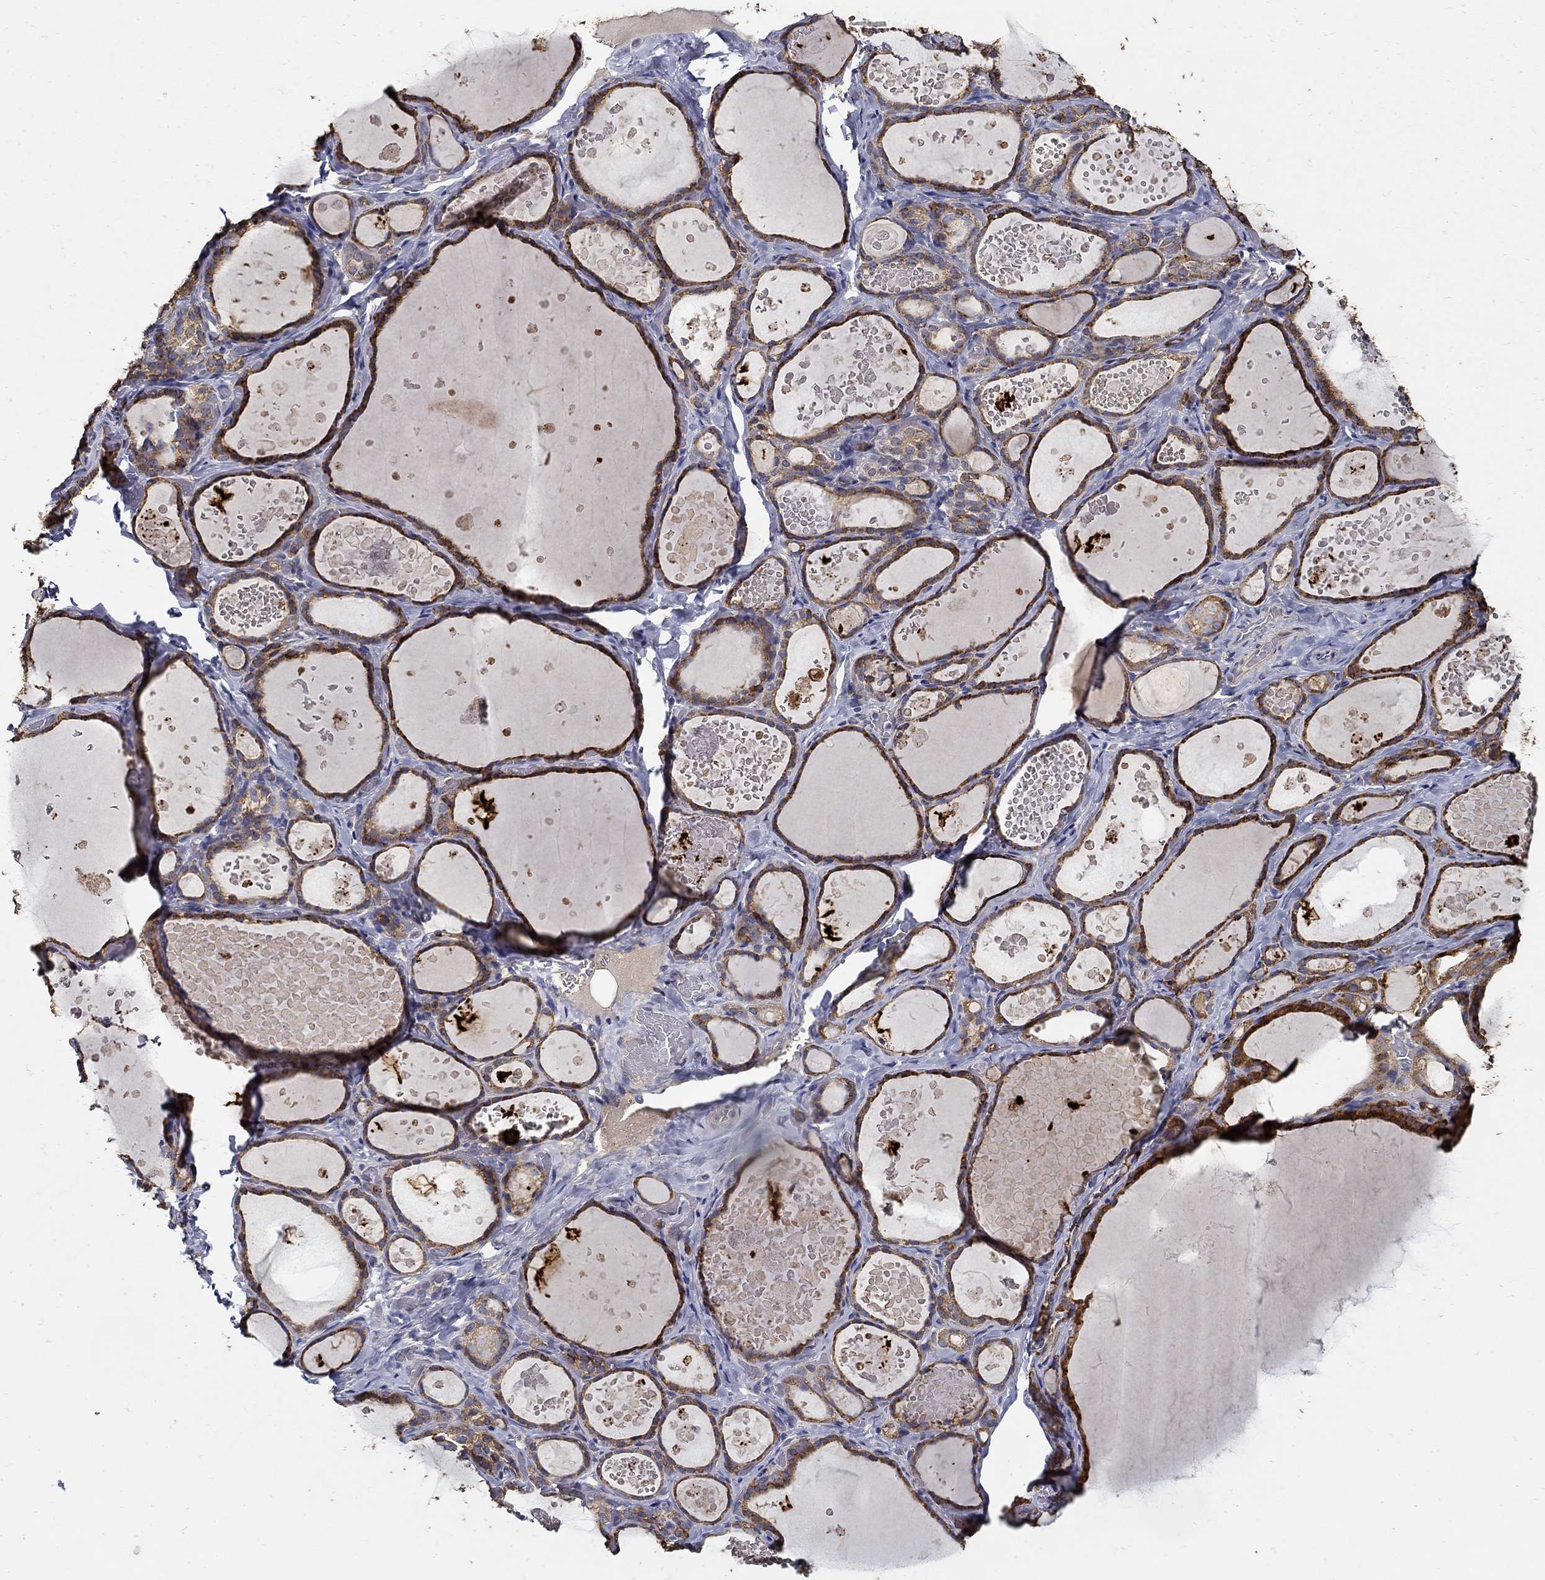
{"staining": {"intensity": "strong", "quantity": ">75%", "location": "cytoplasmic/membranous"}, "tissue": "thyroid gland", "cell_type": "Glandular cells", "image_type": "normal", "snomed": [{"axis": "morphology", "description": "Normal tissue, NOS"}, {"axis": "topography", "description": "Thyroid gland"}], "caption": "The image displays staining of normal thyroid gland, revealing strong cytoplasmic/membranous protein staining (brown color) within glandular cells. The staining was performed using DAB (3,3'-diaminobenzidine) to visualize the protein expression in brown, while the nuclei were stained in blue with hematoxylin (Magnification: 20x).", "gene": "EMILIN3", "patient": {"sex": "female", "age": 56}}